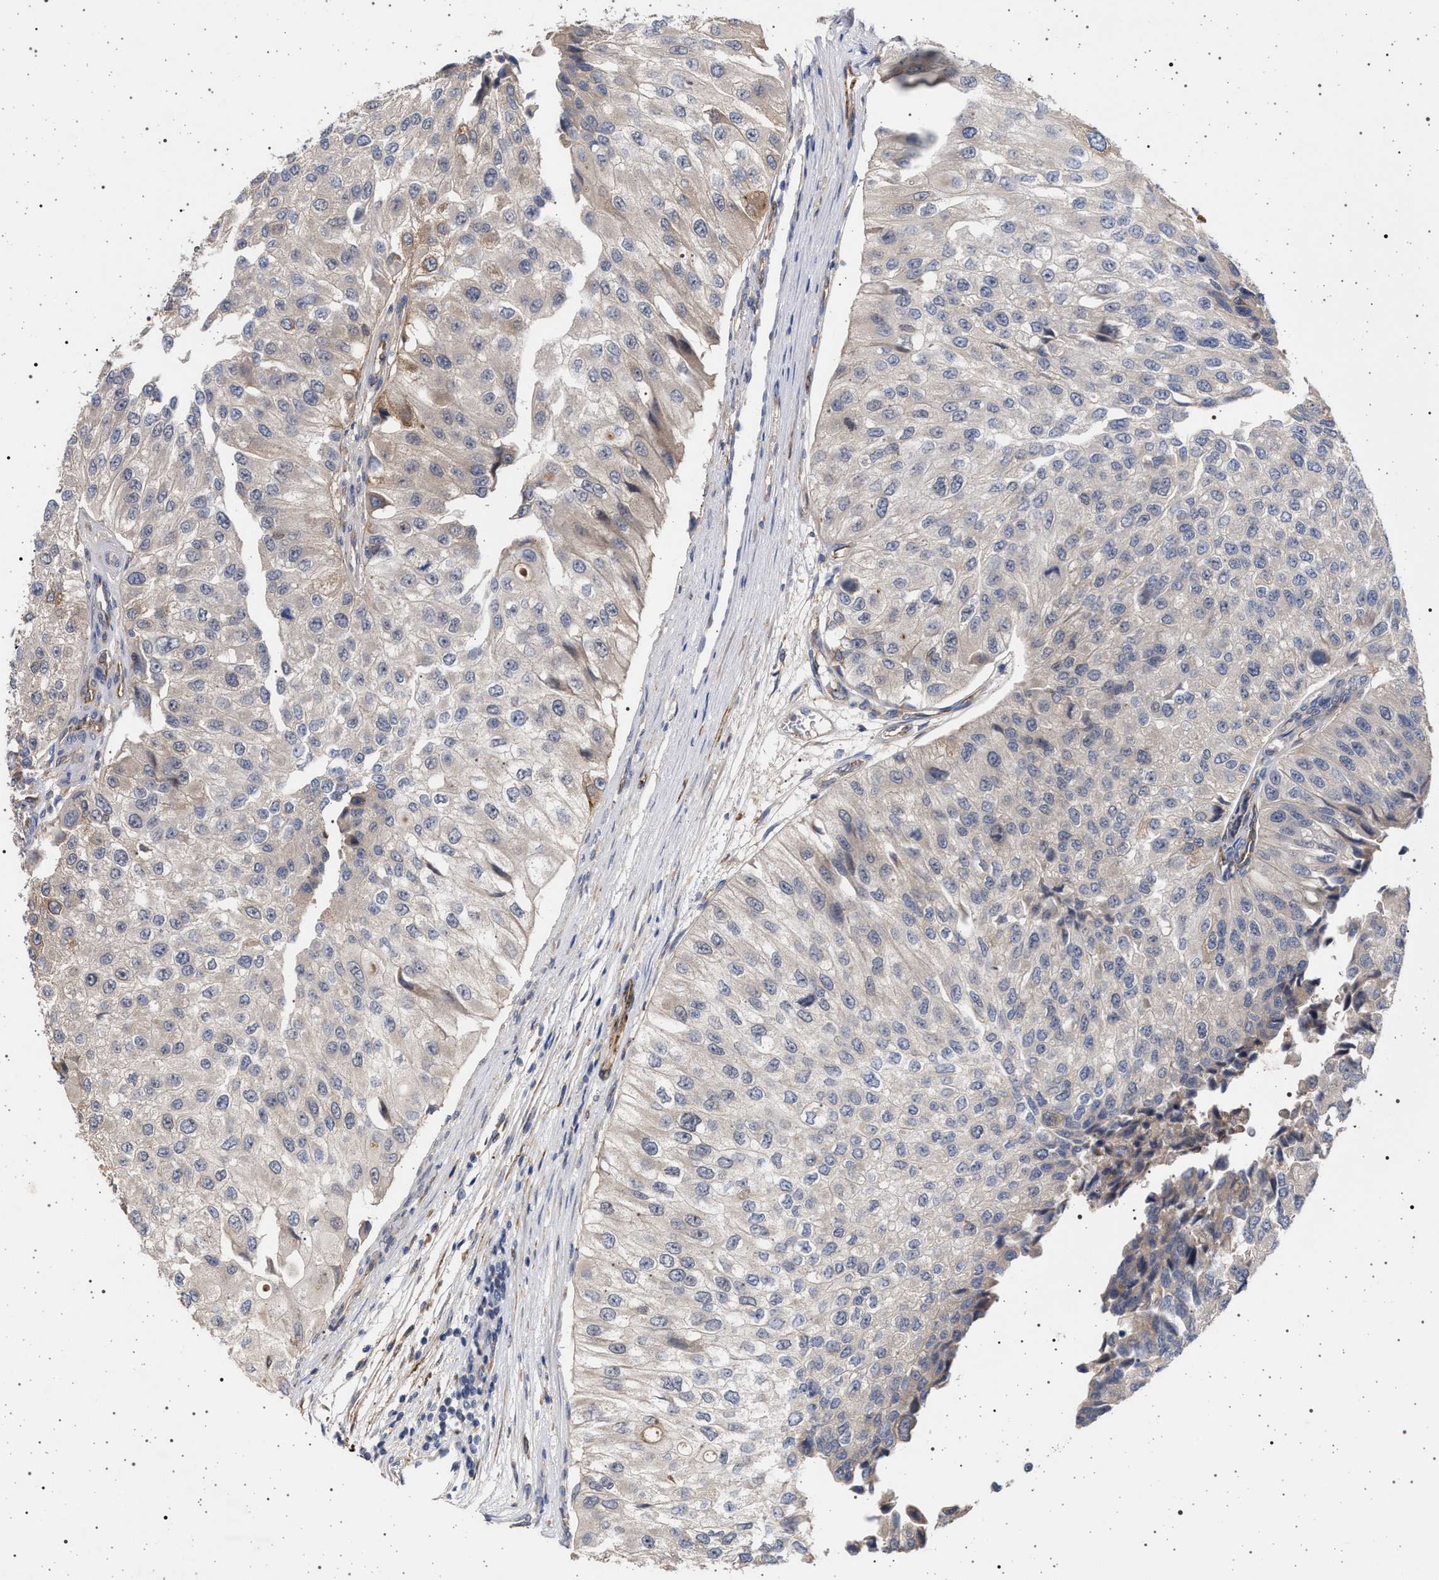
{"staining": {"intensity": "negative", "quantity": "none", "location": "none"}, "tissue": "urothelial cancer", "cell_type": "Tumor cells", "image_type": "cancer", "snomed": [{"axis": "morphology", "description": "Urothelial carcinoma, High grade"}, {"axis": "topography", "description": "Kidney"}, {"axis": "topography", "description": "Urinary bladder"}], "caption": "Human urothelial cancer stained for a protein using IHC exhibits no staining in tumor cells.", "gene": "RBM48", "patient": {"sex": "male", "age": 77}}